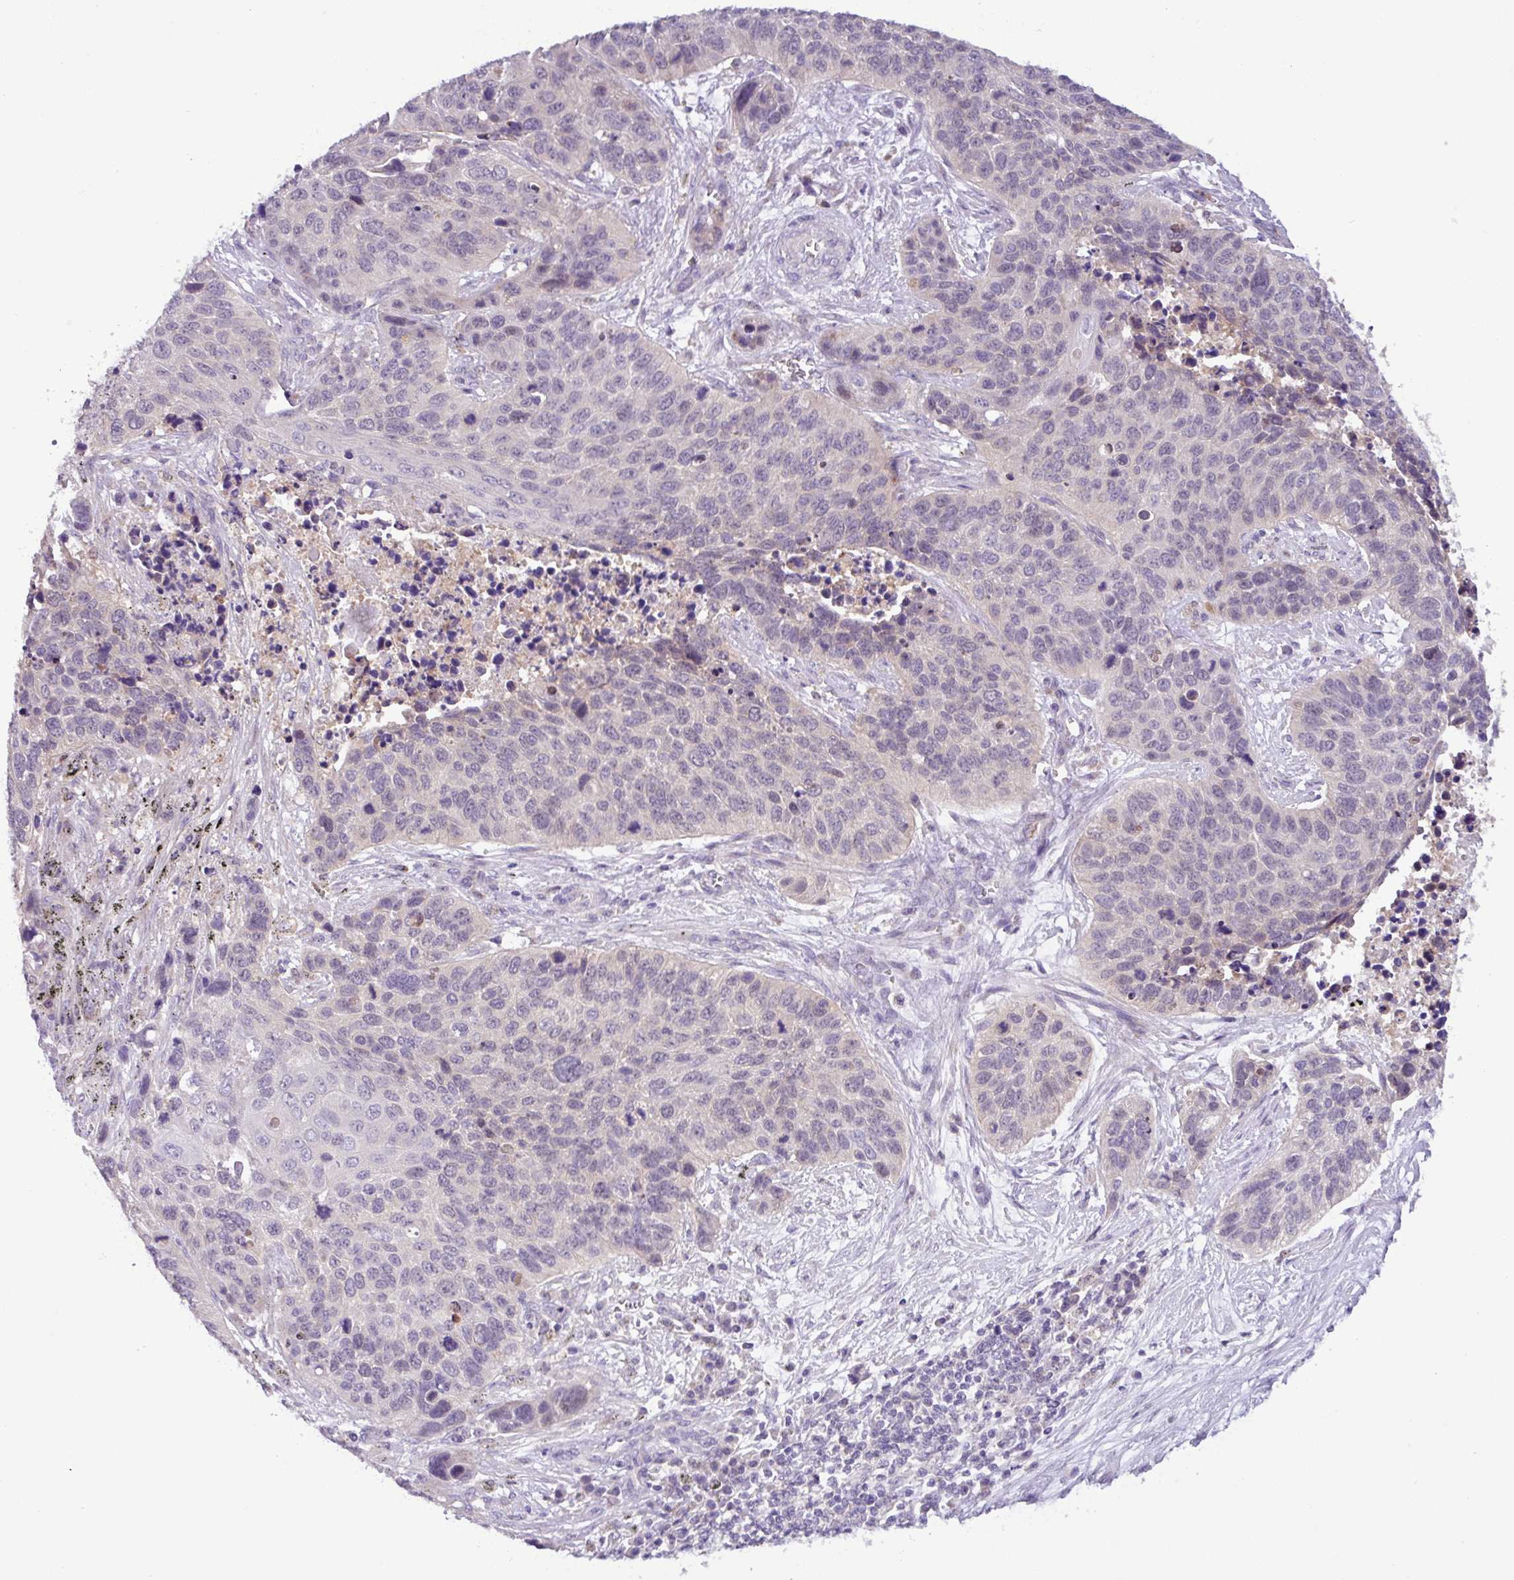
{"staining": {"intensity": "negative", "quantity": "none", "location": "none"}, "tissue": "lung cancer", "cell_type": "Tumor cells", "image_type": "cancer", "snomed": [{"axis": "morphology", "description": "Squamous cell carcinoma, NOS"}, {"axis": "topography", "description": "Lung"}], "caption": "Protein analysis of squamous cell carcinoma (lung) shows no significant expression in tumor cells.", "gene": "TONSL", "patient": {"sex": "male", "age": 62}}